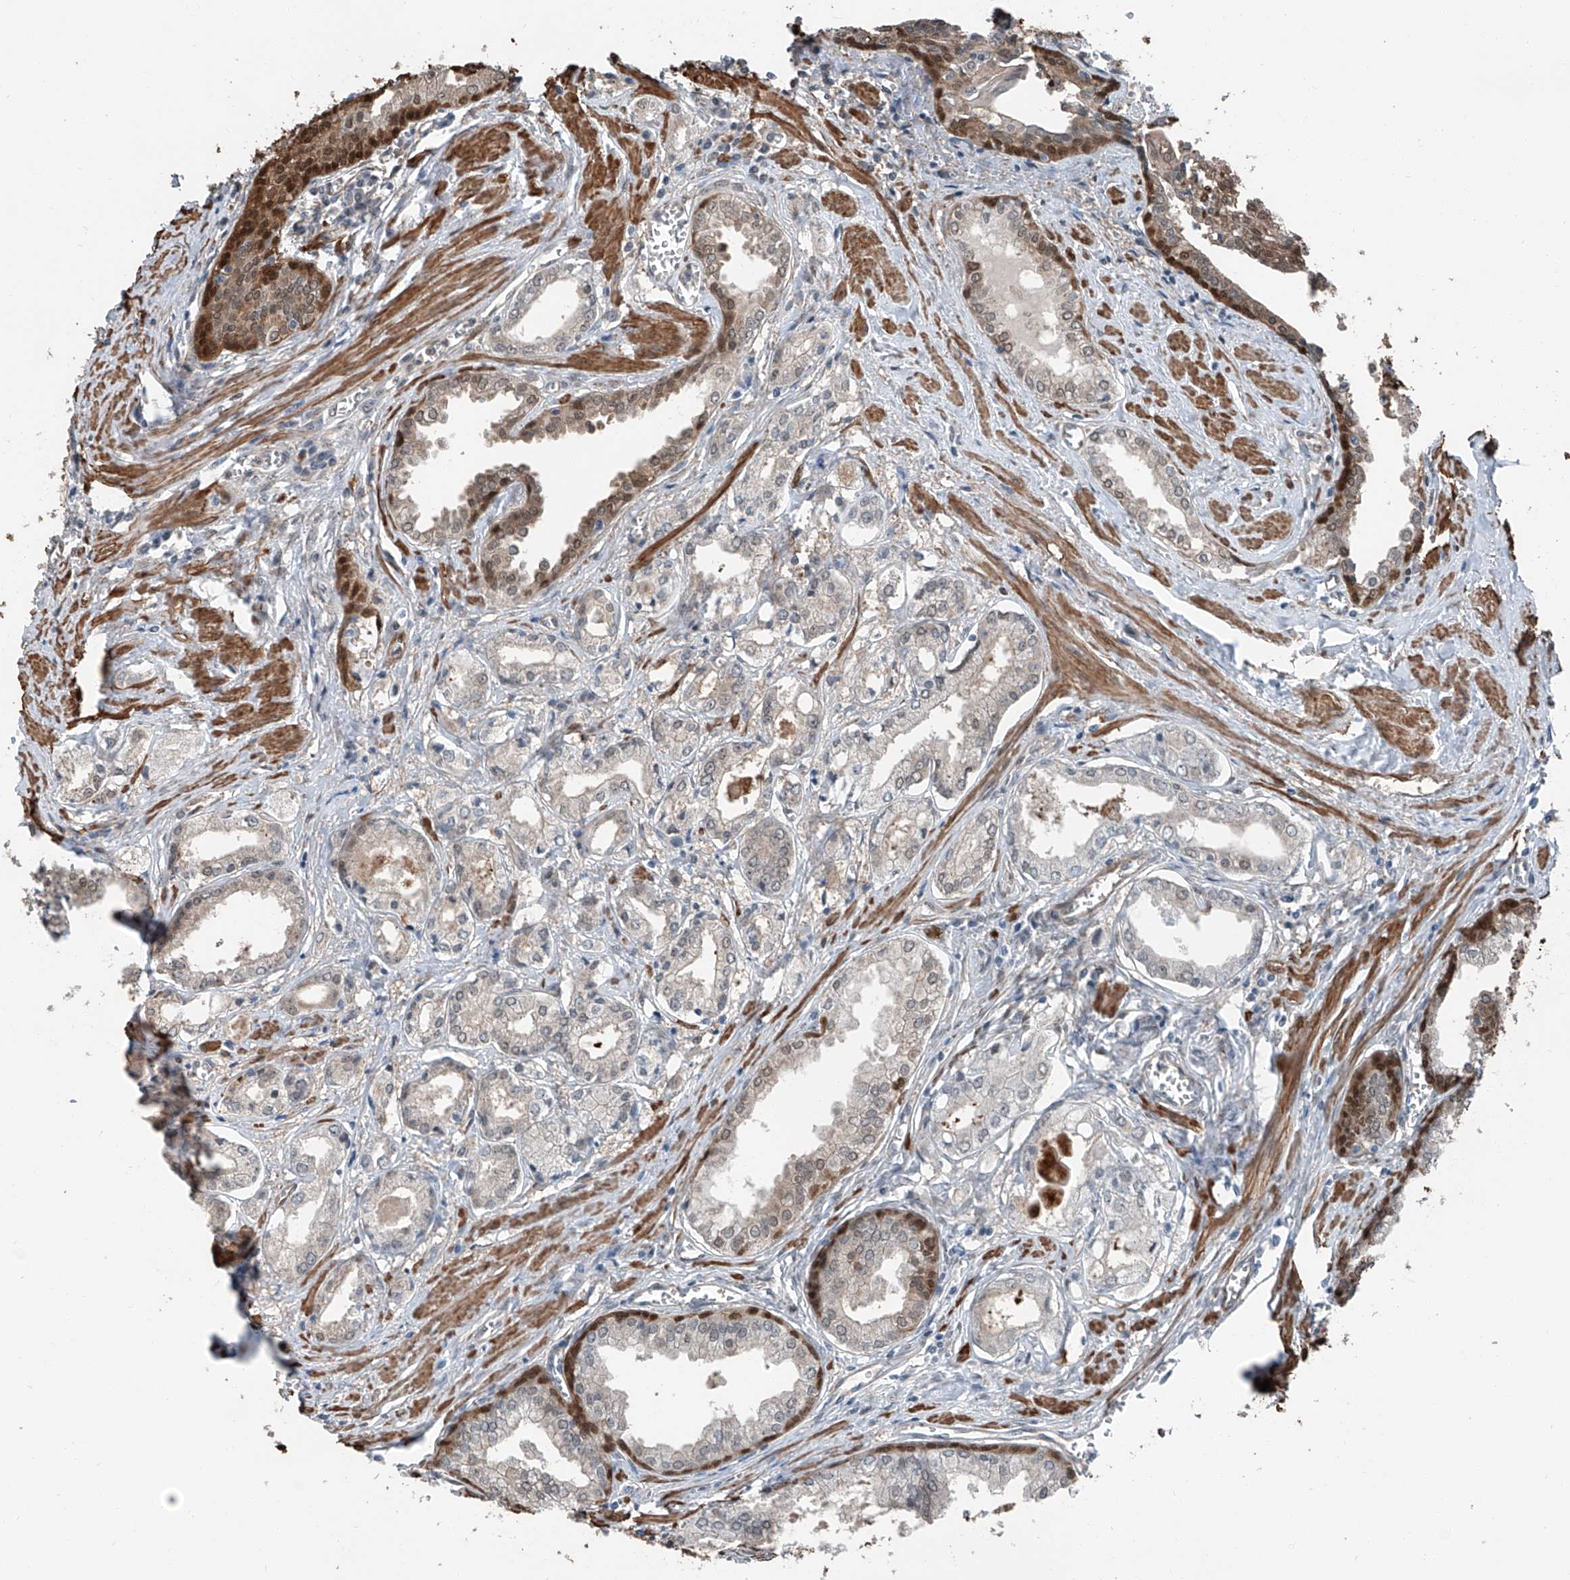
{"staining": {"intensity": "strong", "quantity": "<25%", "location": "nuclear"}, "tissue": "prostate cancer", "cell_type": "Tumor cells", "image_type": "cancer", "snomed": [{"axis": "morphology", "description": "Adenocarcinoma, Low grade"}, {"axis": "topography", "description": "Prostate"}], "caption": "Protein expression analysis of prostate cancer (low-grade adenocarcinoma) reveals strong nuclear staining in about <25% of tumor cells.", "gene": "HSPA6", "patient": {"sex": "male", "age": 60}}